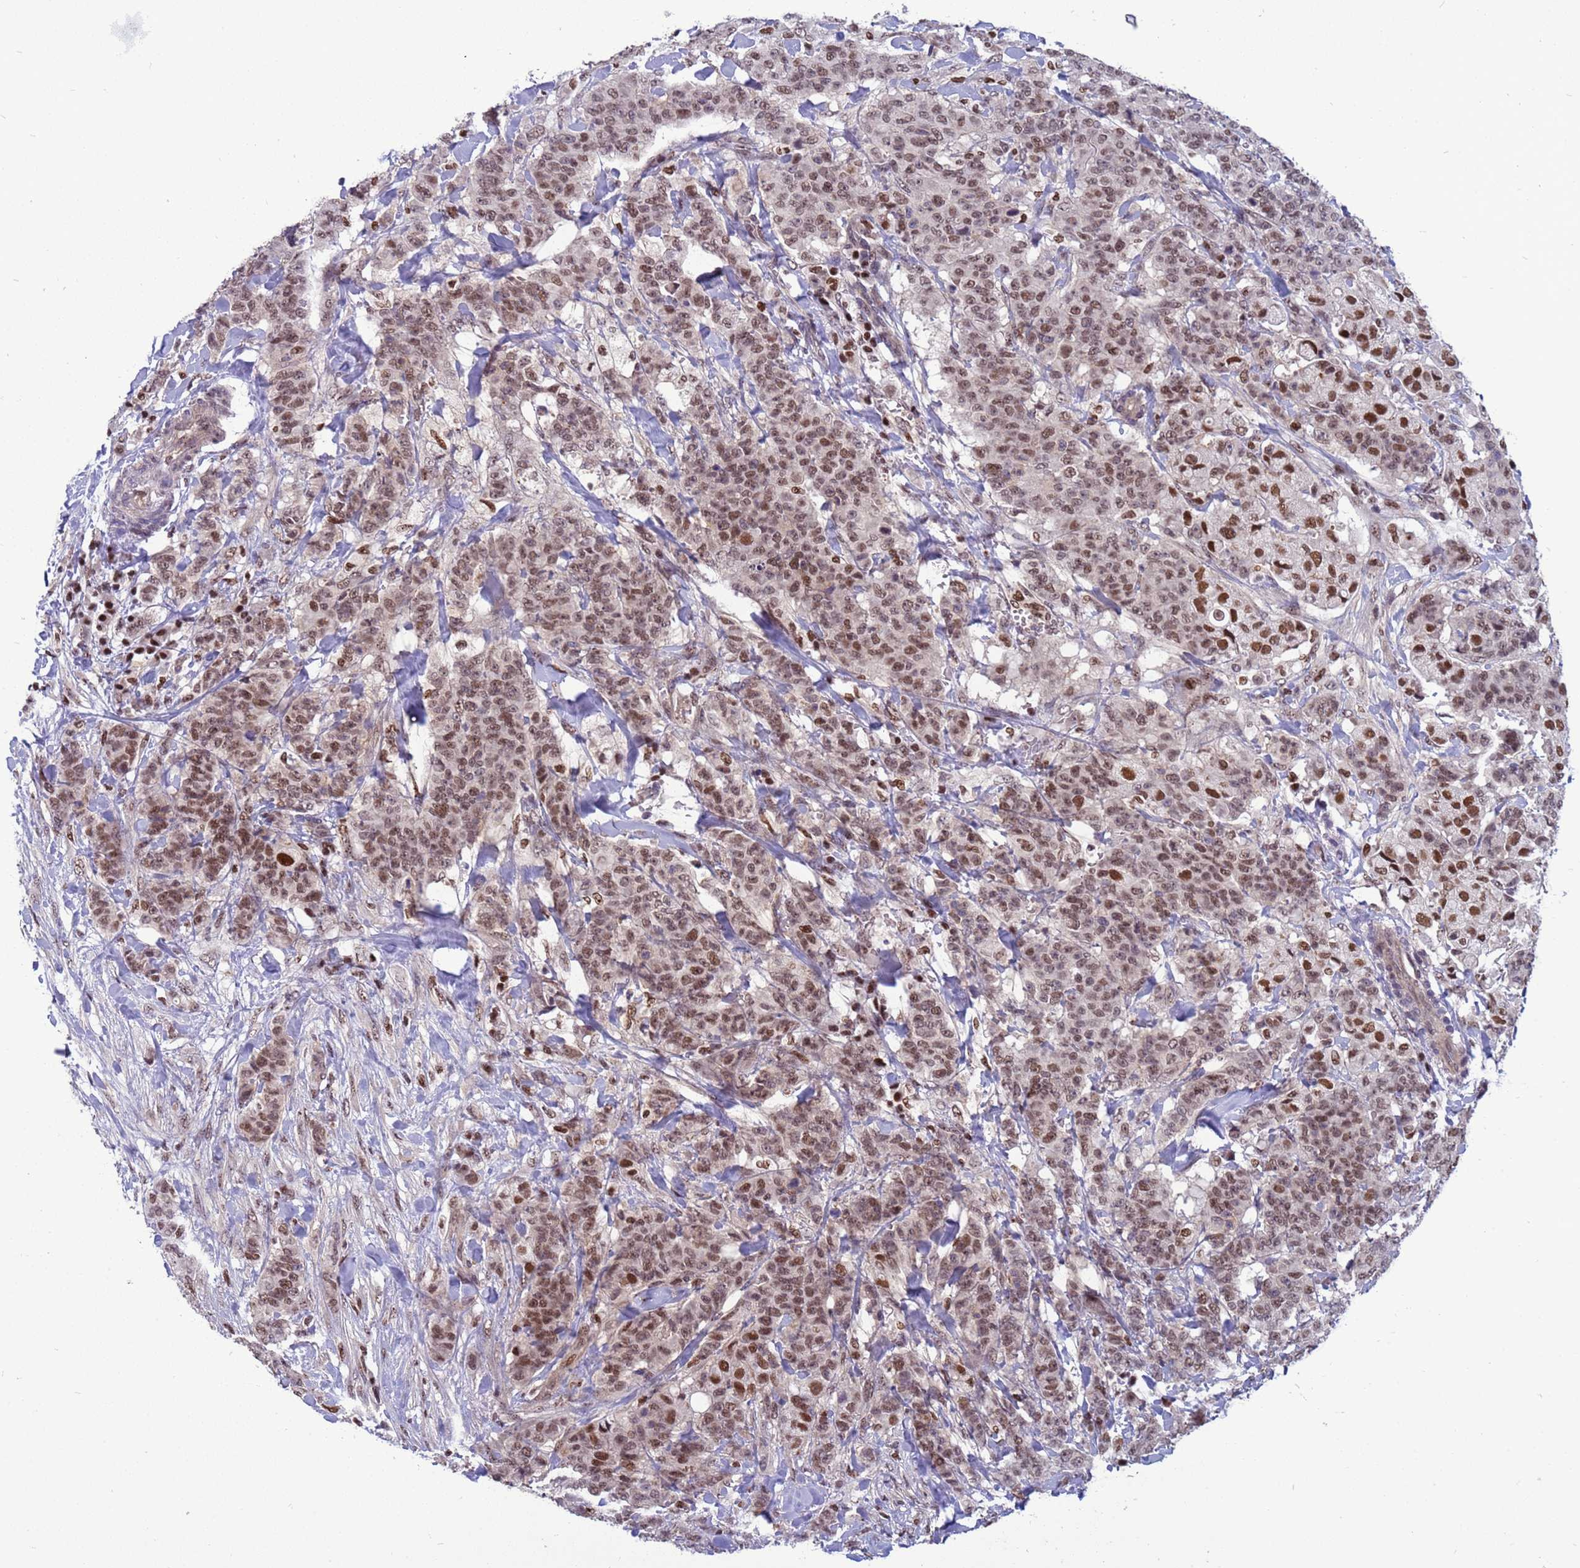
{"staining": {"intensity": "moderate", "quantity": ">75%", "location": "nuclear"}, "tissue": "breast cancer", "cell_type": "Tumor cells", "image_type": "cancer", "snomed": [{"axis": "morphology", "description": "Duct carcinoma"}, {"axis": "topography", "description": "Breast"}], "caption": "Immunohistochemistry (IHC) (DAB (3,3'-diaminobenzidine)) staining of breast infiltrating ductal carcinoma demonstrates moderate nuclear protein expression in about >75% of tumor cells.", "gene": "NSL1", "patient": {"sex": "female", "age": 40}}